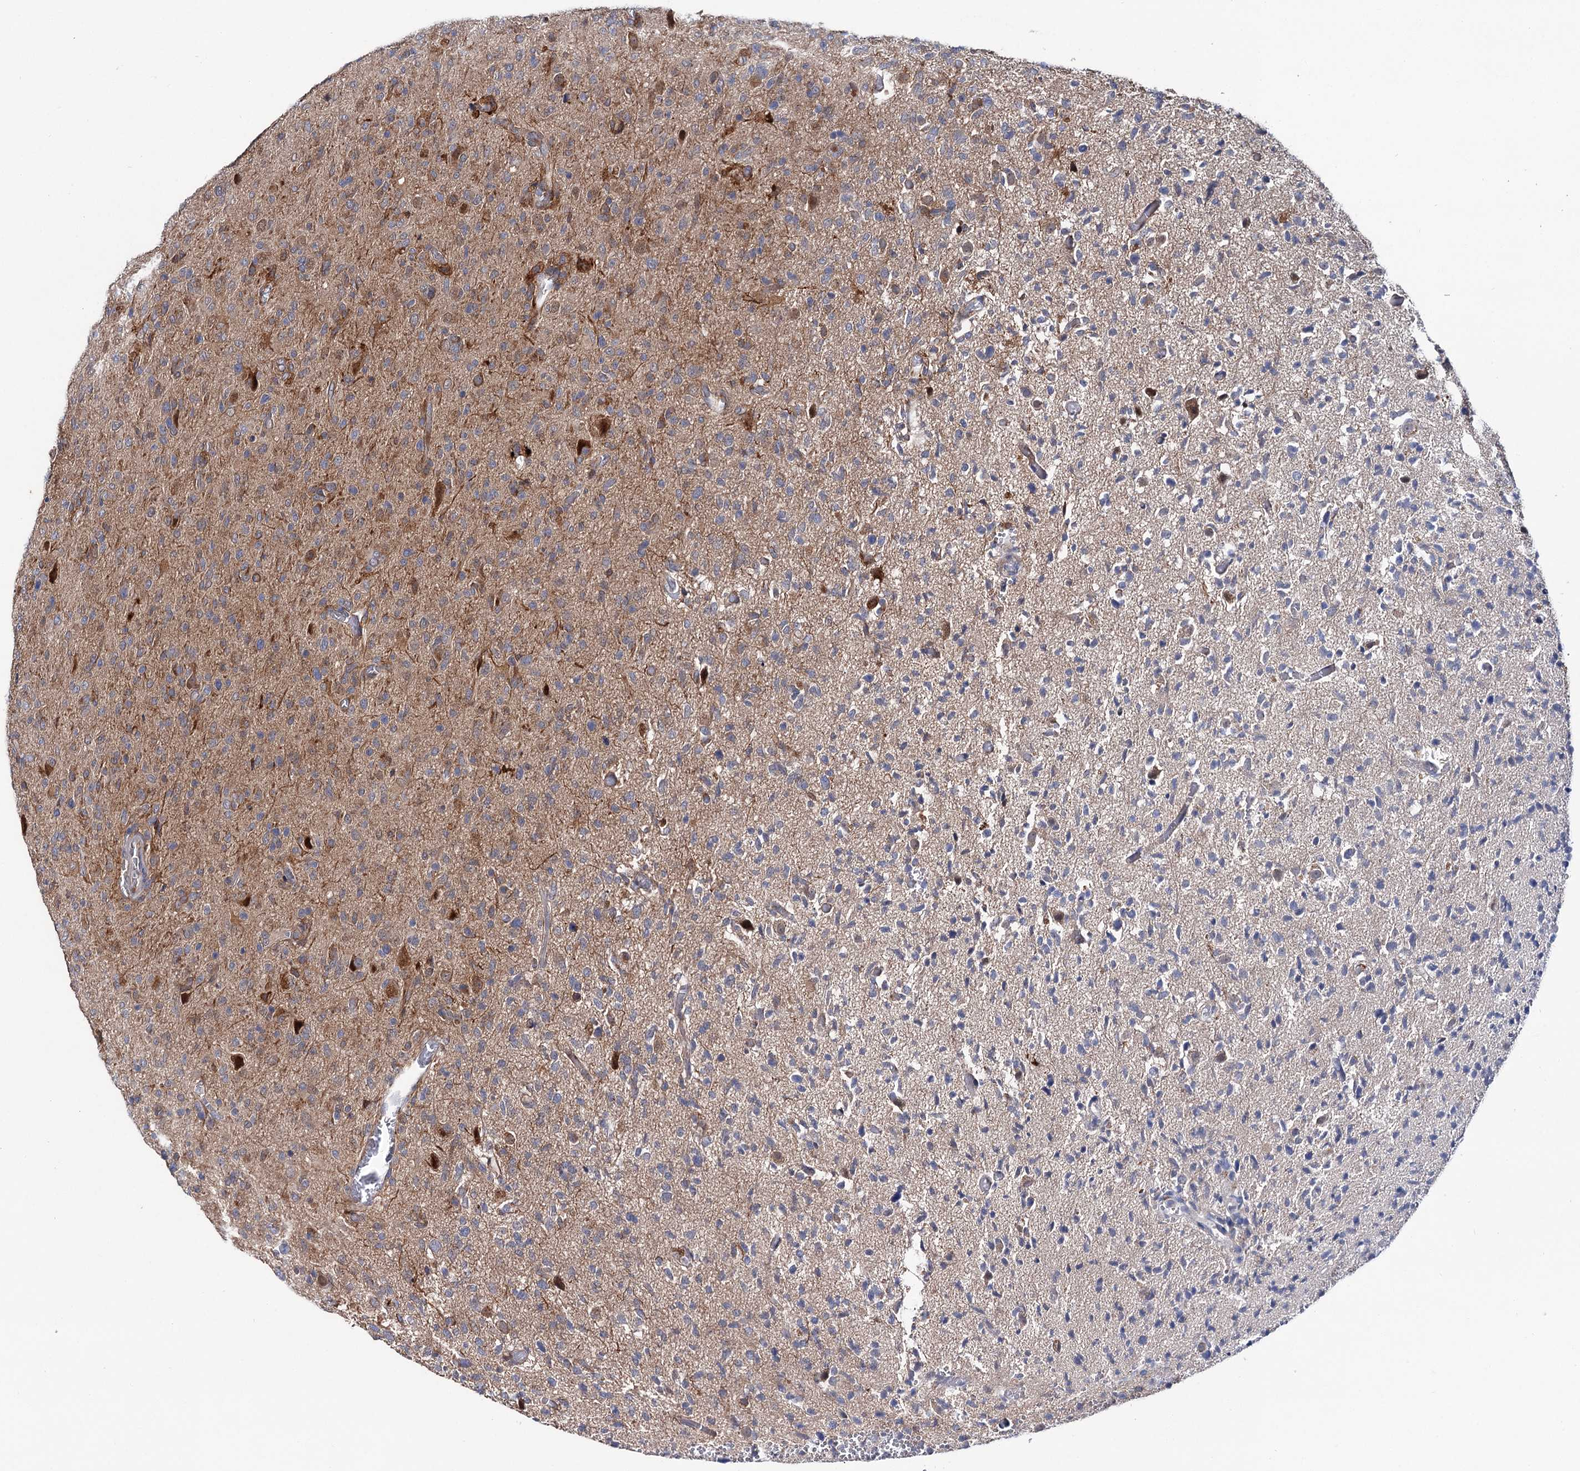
{"staining": {"intensity": "weak", "quantity": "<25%", "location": "cytoplasmic/membranous"}, "tissue": "glioma", "cell_type": "Tumor cells", "image_type": "cancer", "snomed": [{"axis": "morphology", "description": "Glioma, malignant, High grade"}, {"axis": "topography", "description": "Brain"}], "caption": "Tumor cells show no significant expression in glioma. The staining is performed using DAB brown chromogen with nuclei counter-stained in using hematoxylin.", "gene": "NAA25", "patient": {"sex": "female", "age": 57}}